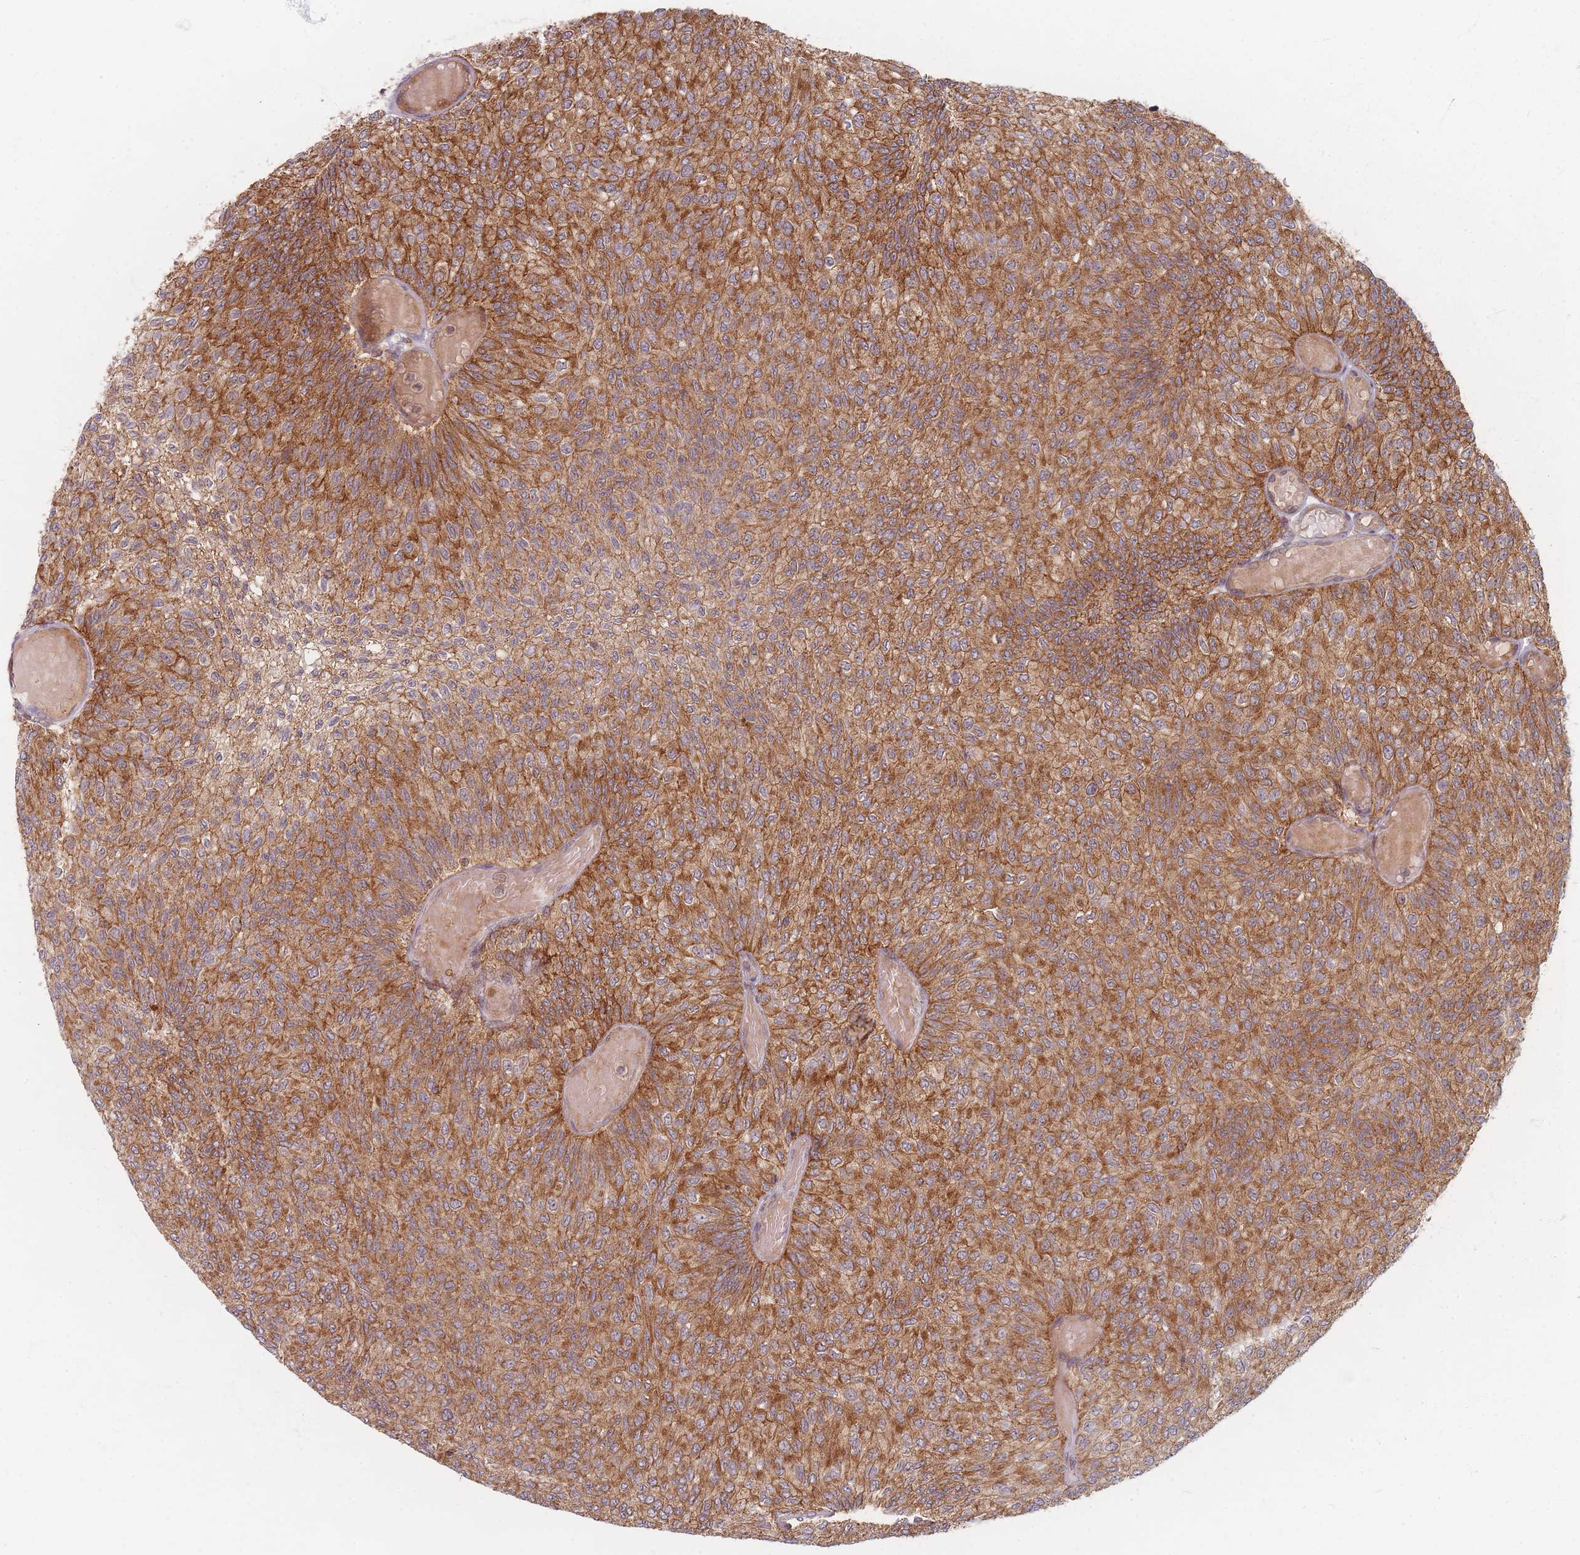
{"staining": {"intensity": "moderate", "quantity": ">75%", "location": "cytoplasmic/membranous"}, "tissue": "urothelial cancer", "cell_type": "Tumor cells", "image_type": "cancer", "snomed": [{"axis": "morphology", "description": "Urothelial carcinoma, Low grade"}, {"axis": "topography", "description": "Urinary bladder"}], "caption": "High-power microscopy captured an immunohistochemistry micrograph of urothelial carcinoma (low-grade), revealing moderate cytoplasmic/membranous expression in approximately >75% of tumor cells.", "gene": "RADX", "patient": {"sex": "male", "age": 78}}